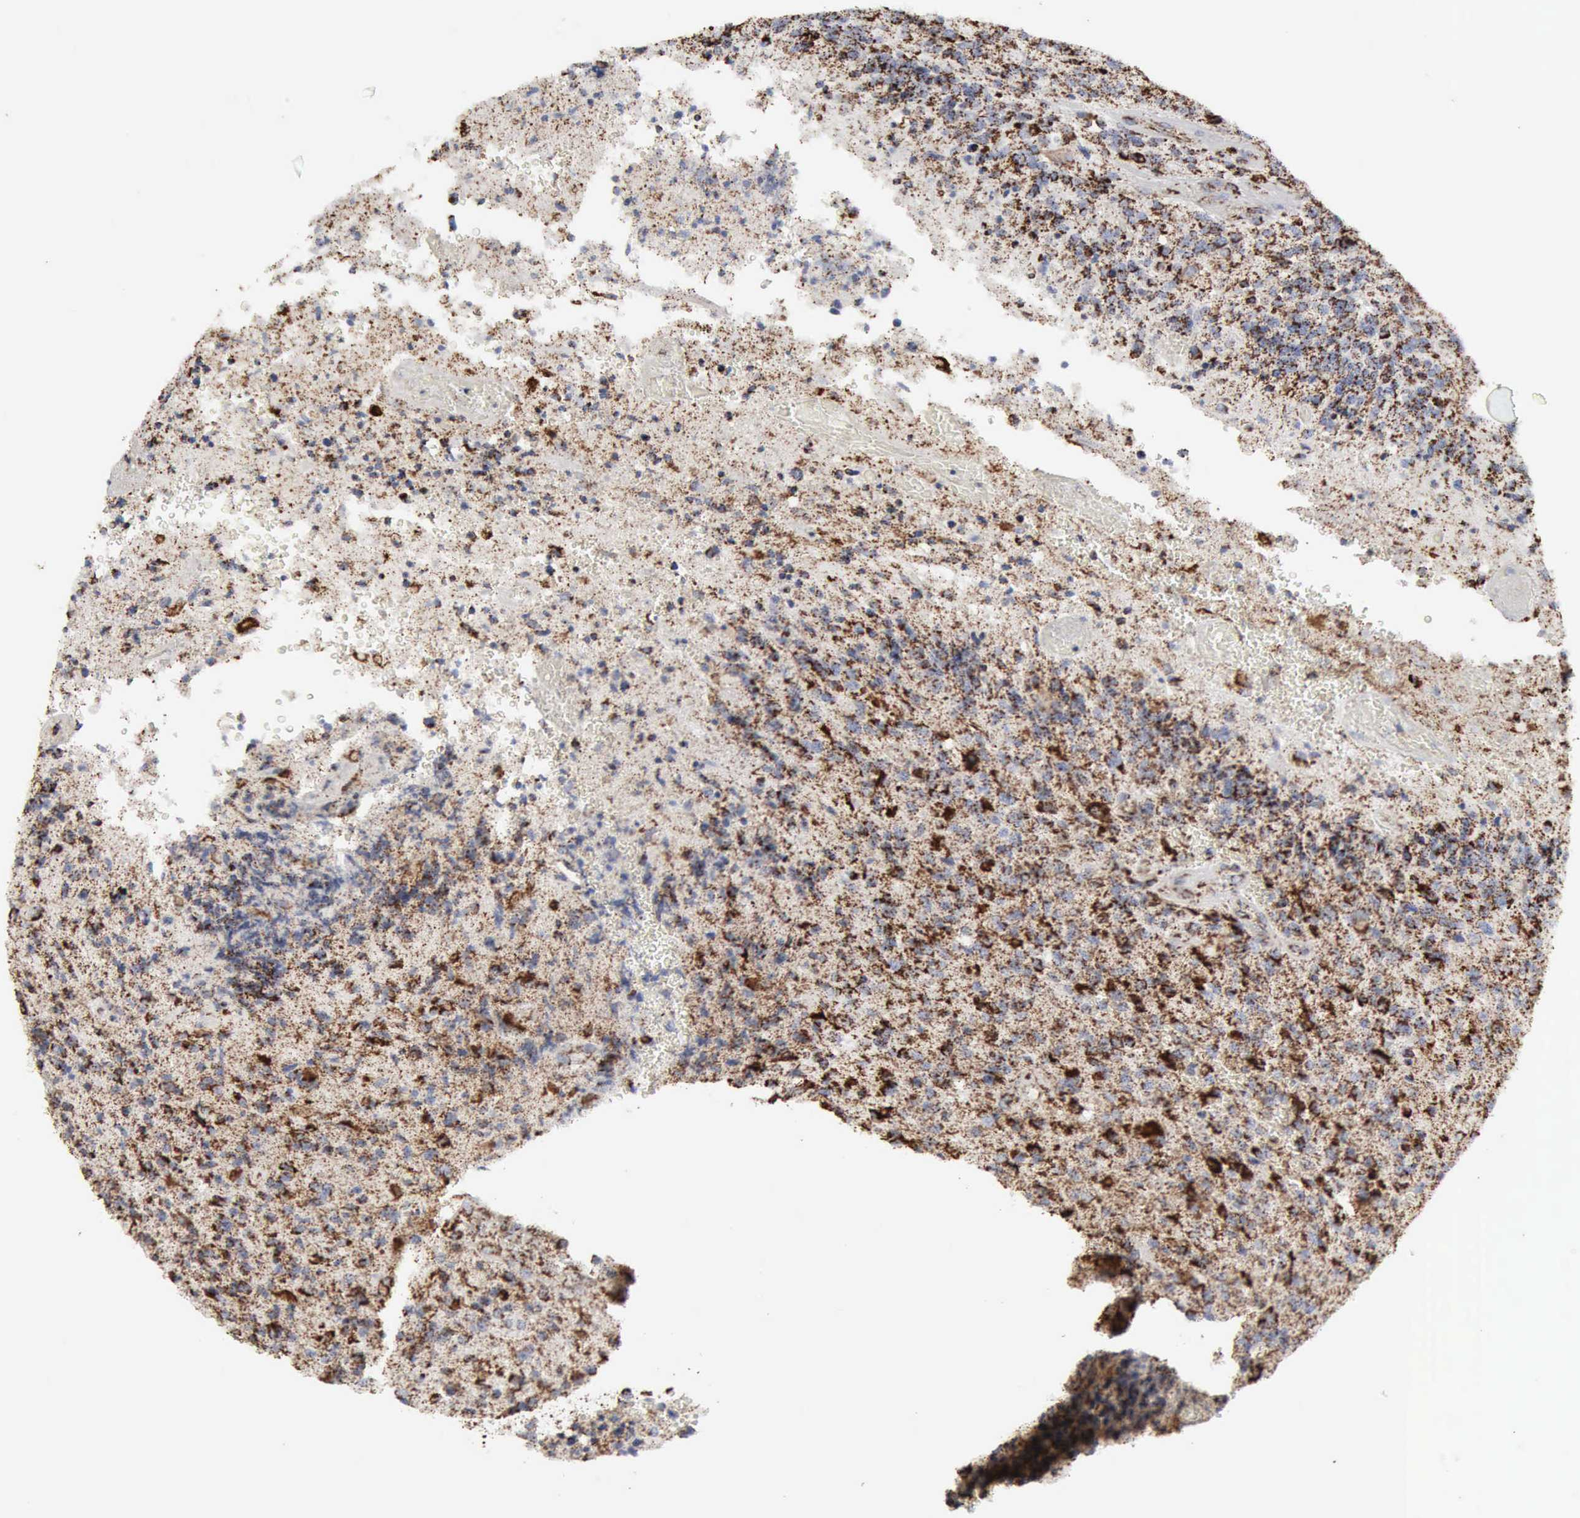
{"staining": {"intensity": "strong", "quantity": "25%-75%", "location": "cytoplasmic/membranous"}, "tissue": "glioma", "cell_type": "Tumor cells", "image_type": "cancer", "snomed": [{"axis": "morphology", "description": "Glioma, malignant, High grade"}, {"axis": "topography", "description": "Brain"}], "caption": "Immunohistochemical staining of glioma displays high levels of strong cytoplasmic/membranous expression in about 25%-75% of tumor cells. The protein is shown in brown color, while the nuclei are stained blue.", "gene": "ACO2", "patient": {"sex": "male", "age": 36}}